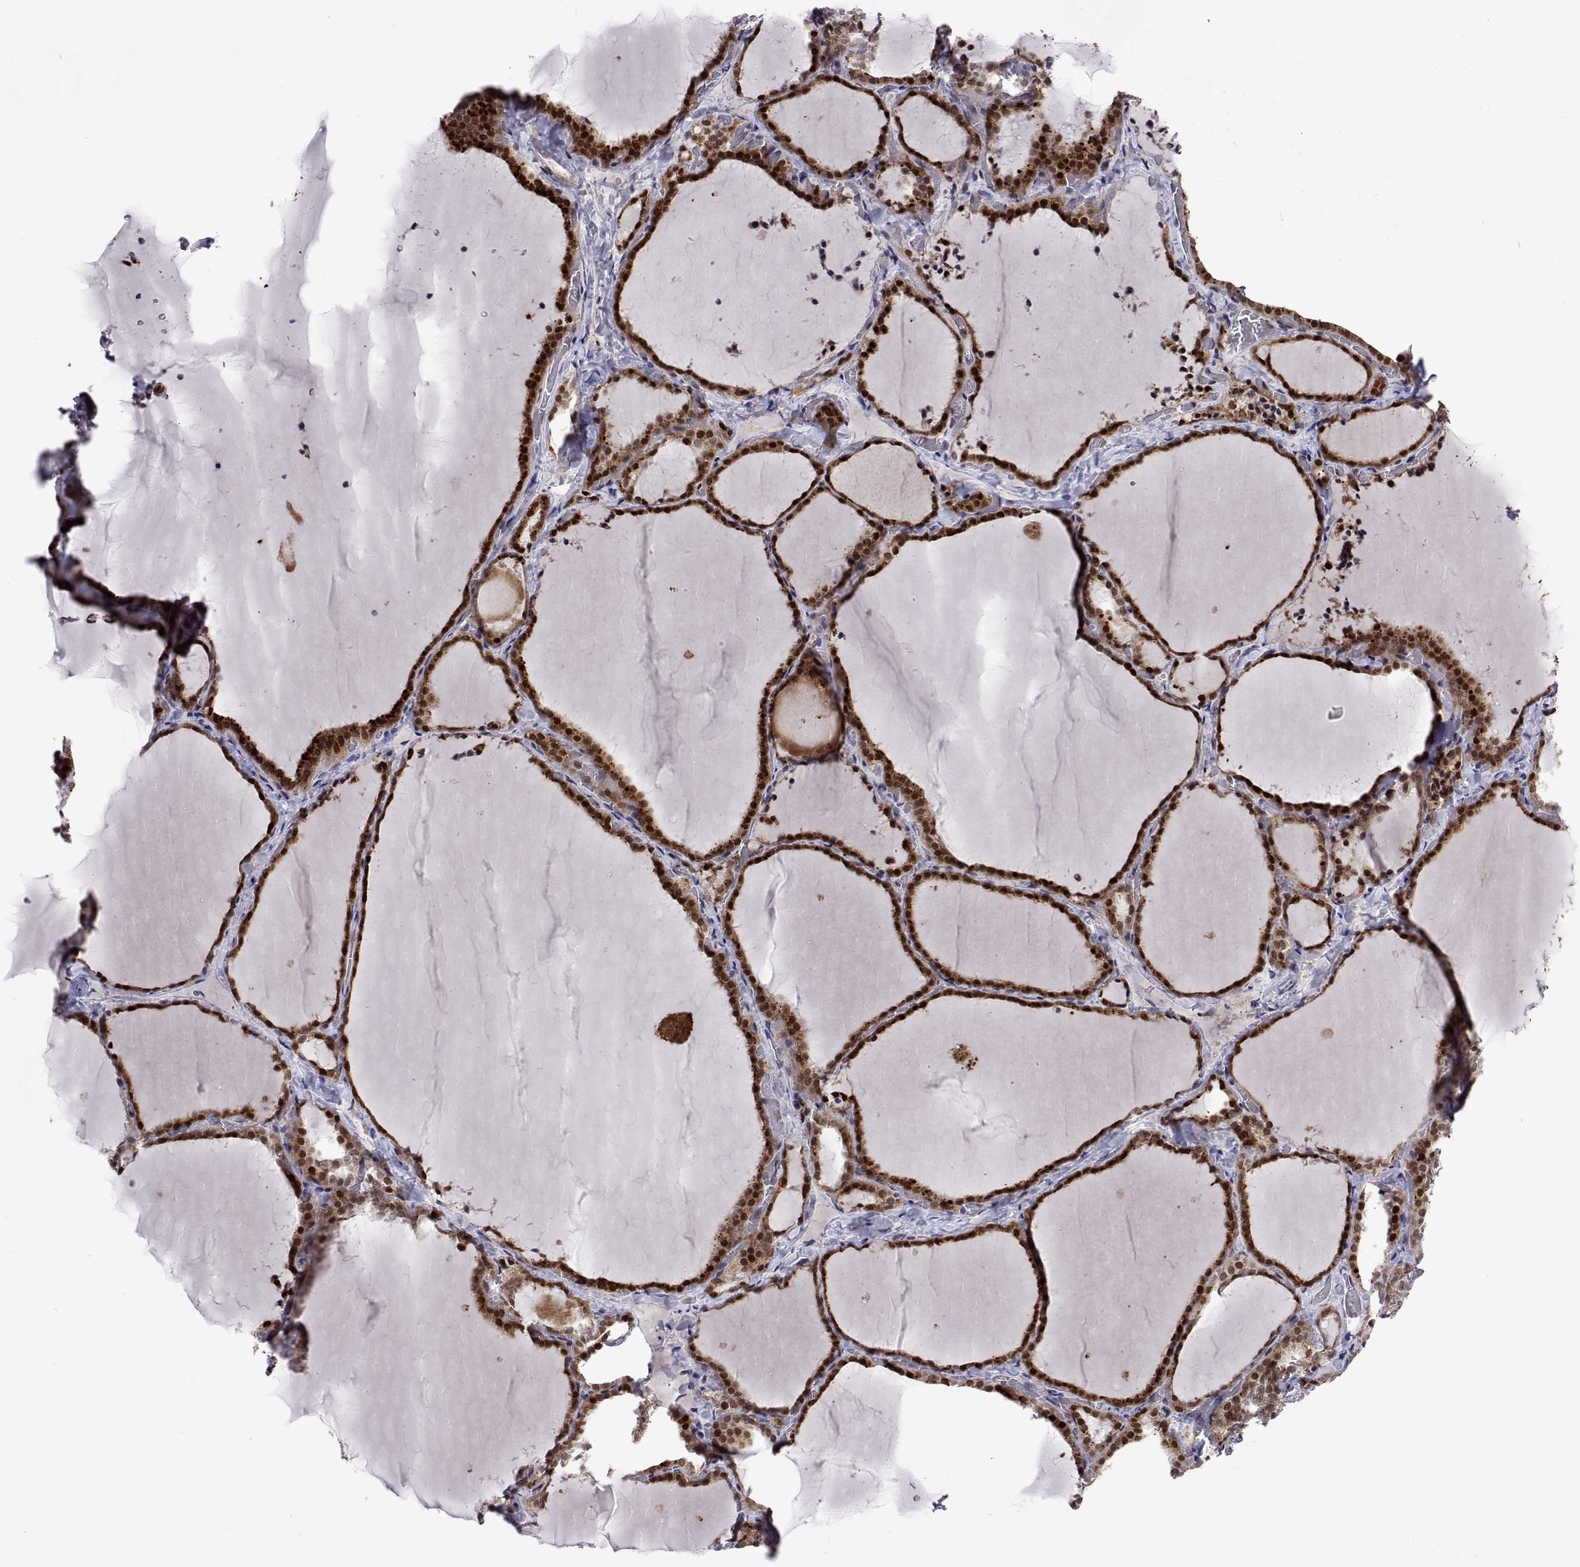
{"staining": {"intensity": "strong", "quantity": ">75%", "location": "cytoplasmic/membranous,nuclear"}, "tissue": "thyroid gland", "cell_type": "Glandular cells", "image_type": "normal", "snomed": [{"axis": "morphology", "description": "Normal tissue, NOS"}, {"axis": "topography", "description": "Thyroid gland"}], "caption": "Strong cytoplasmic/membranous,nuclear staining is identified in about >75% of glandular cells in normal thyroid gland.", "gene": "EFCAB3", "patient": {"sex": "female", "age": 22}}